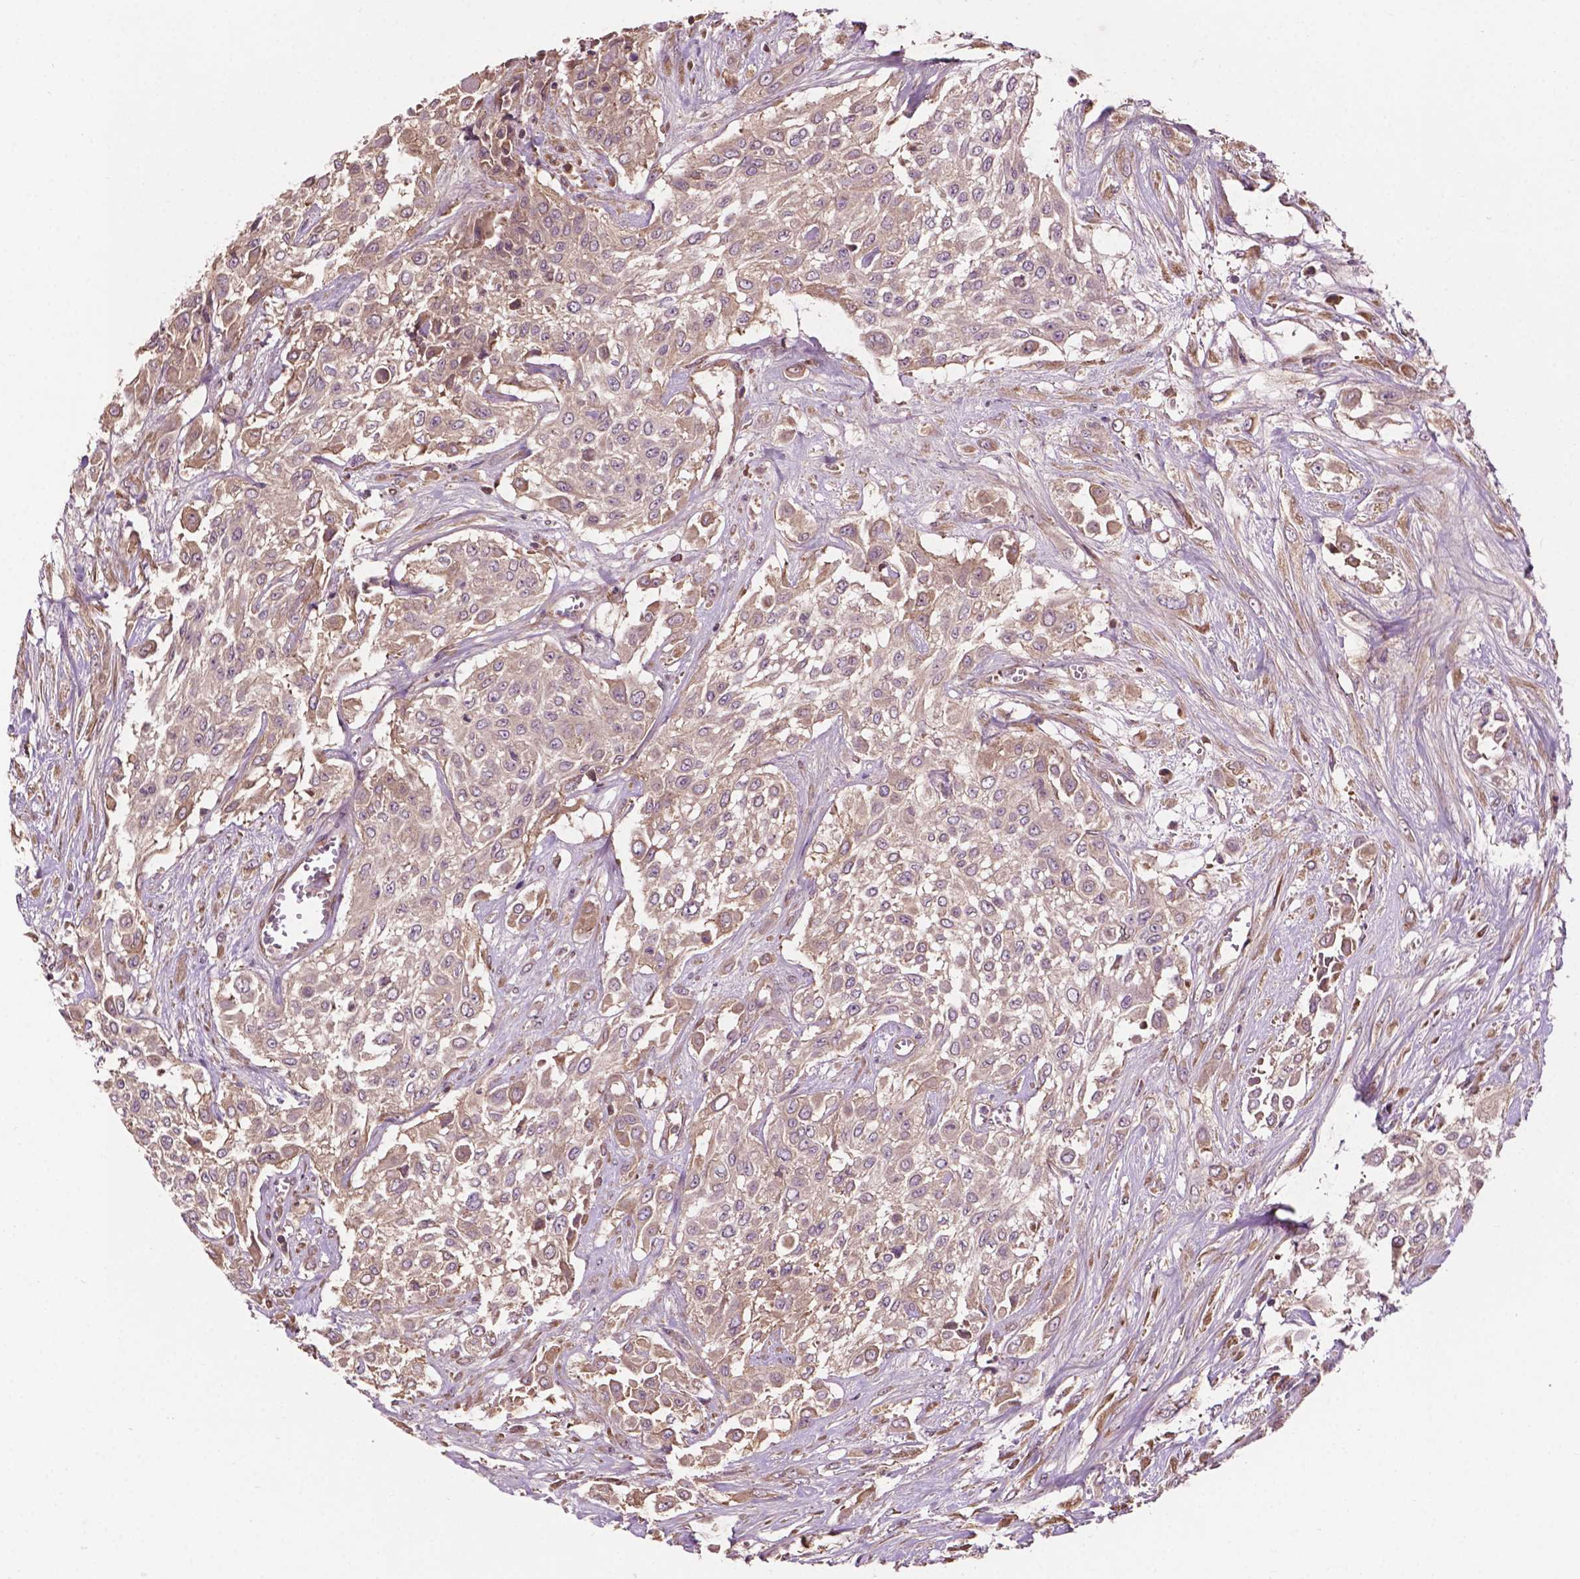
{"staining": {"intensity": "weak", "quantity": ">75%", "location": "cytoplasmic/membranous"}, "tissue": "urothelial cancer", "cell_type": "Tumor cells", "image_type": "cancer", "snomed": [{"axis": "morphology", "description": "Urothelial carcinoma, High grade"}, {"axis": "topography", "description": "Urinary bladder"}], "caption": "High-grade urothelial carcinoma stained with DAB (3,3'-diaminobenzidine) IHC exhibits low levels of weak cytoplasmic/membranous expression in about >75% of tumor cells.", "gene": "GJA9", "patient": {"sex": "male", "age": 57}}